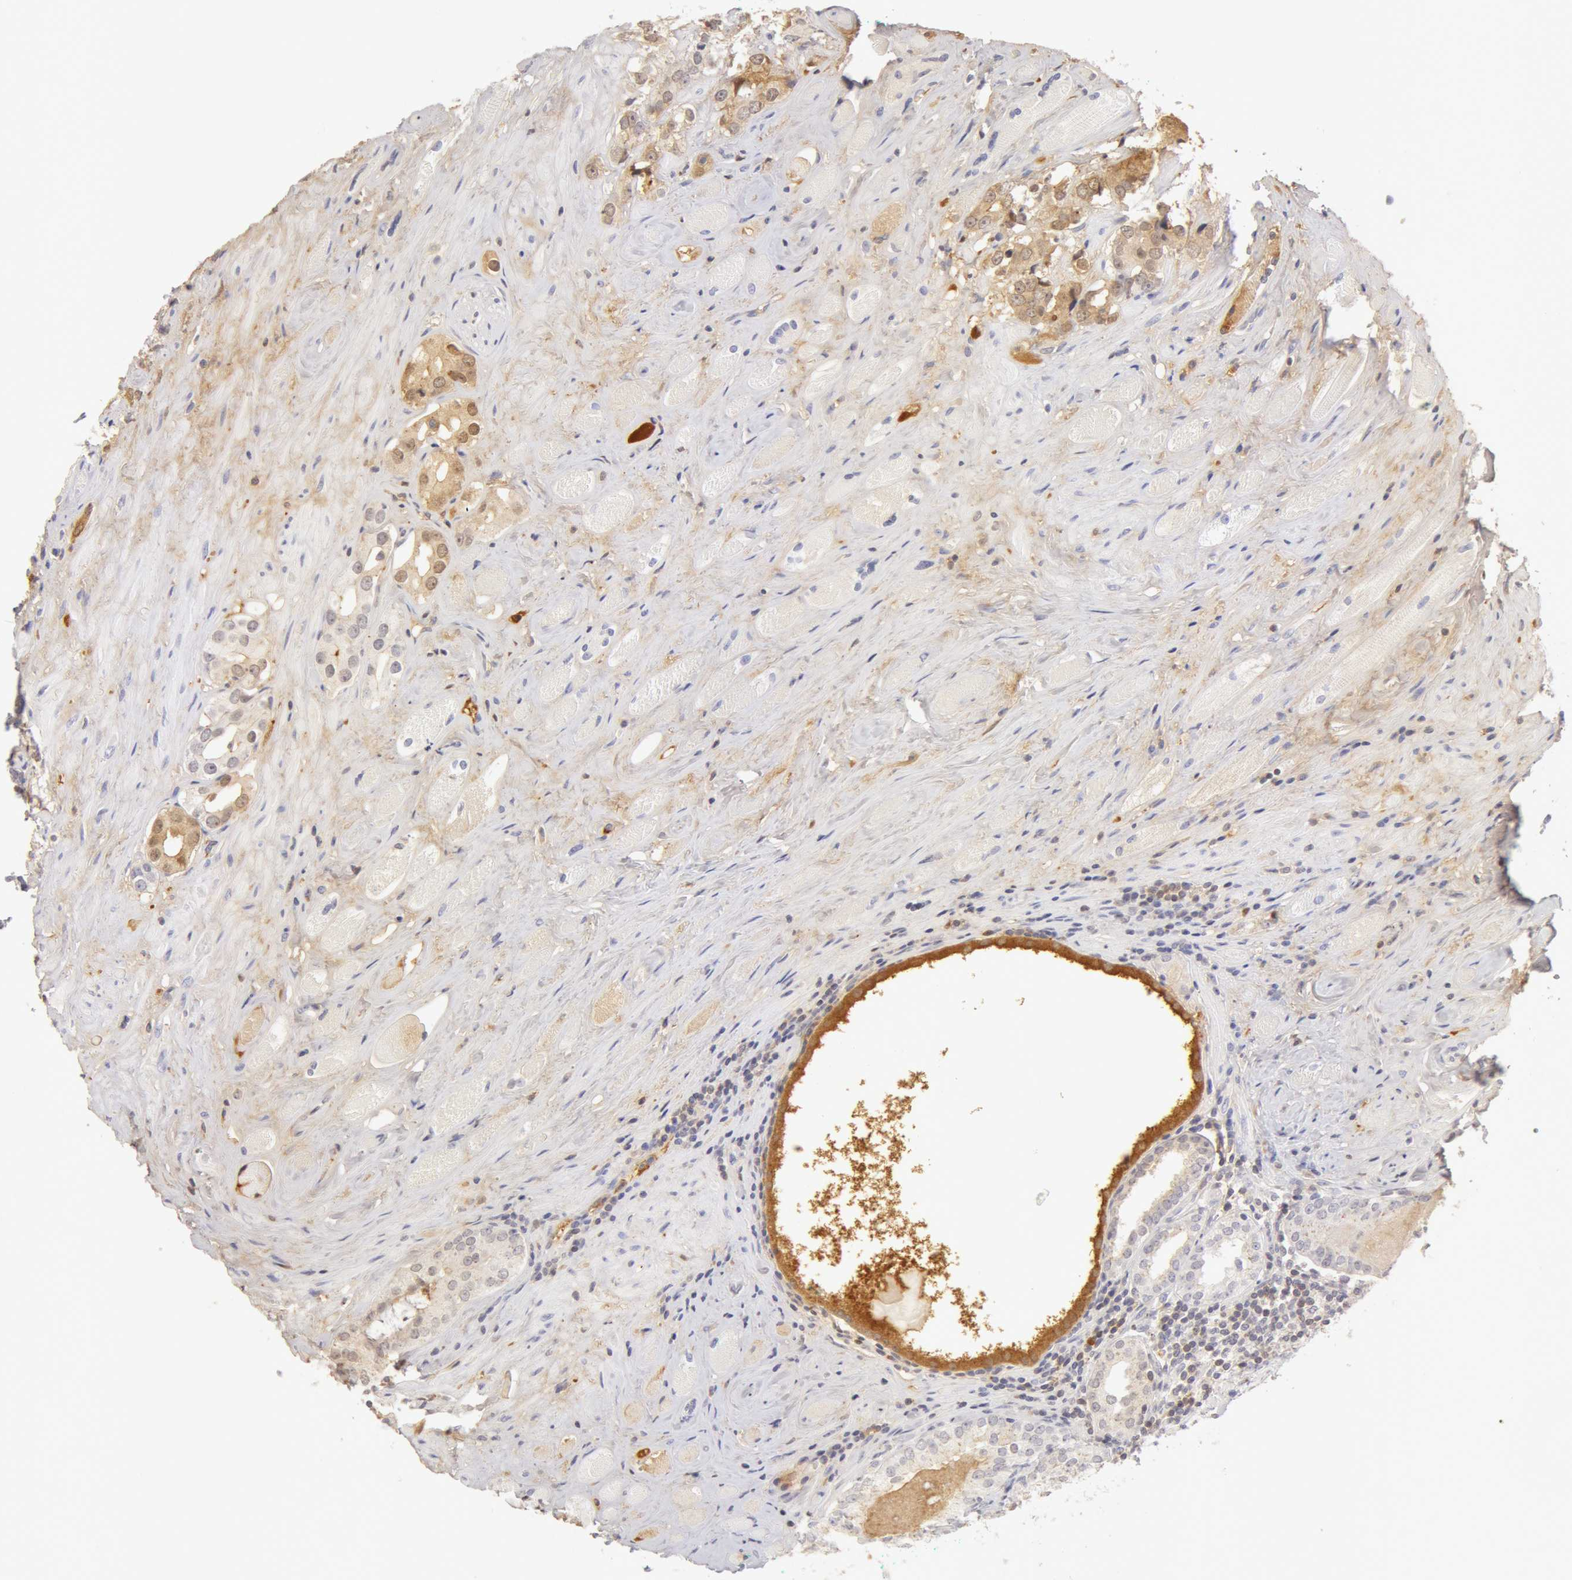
{"staining": {"intensity": "moderate", "quantity": "25%-75%", "location": "cytoplasmic/membranous"}, "tissue": "prostate cancer", "cell_type": "Tumor cells", "image_type": "cancer", "snomed": [{"axis": "morphology", "description": "Adenocarcinoma, Medium grade"}, {"axis": "topography", "description": "Prostate"}], "caption": "The image shows immunohistochemical staining of adenocarcinoma (medium-grade) (prostate). There is moderate cytoplasmic/membranous positivity is present in approximately 25%-75% of tumor cells.", "gene": "GC", "patient": {"sex": "male", "age": 73}}